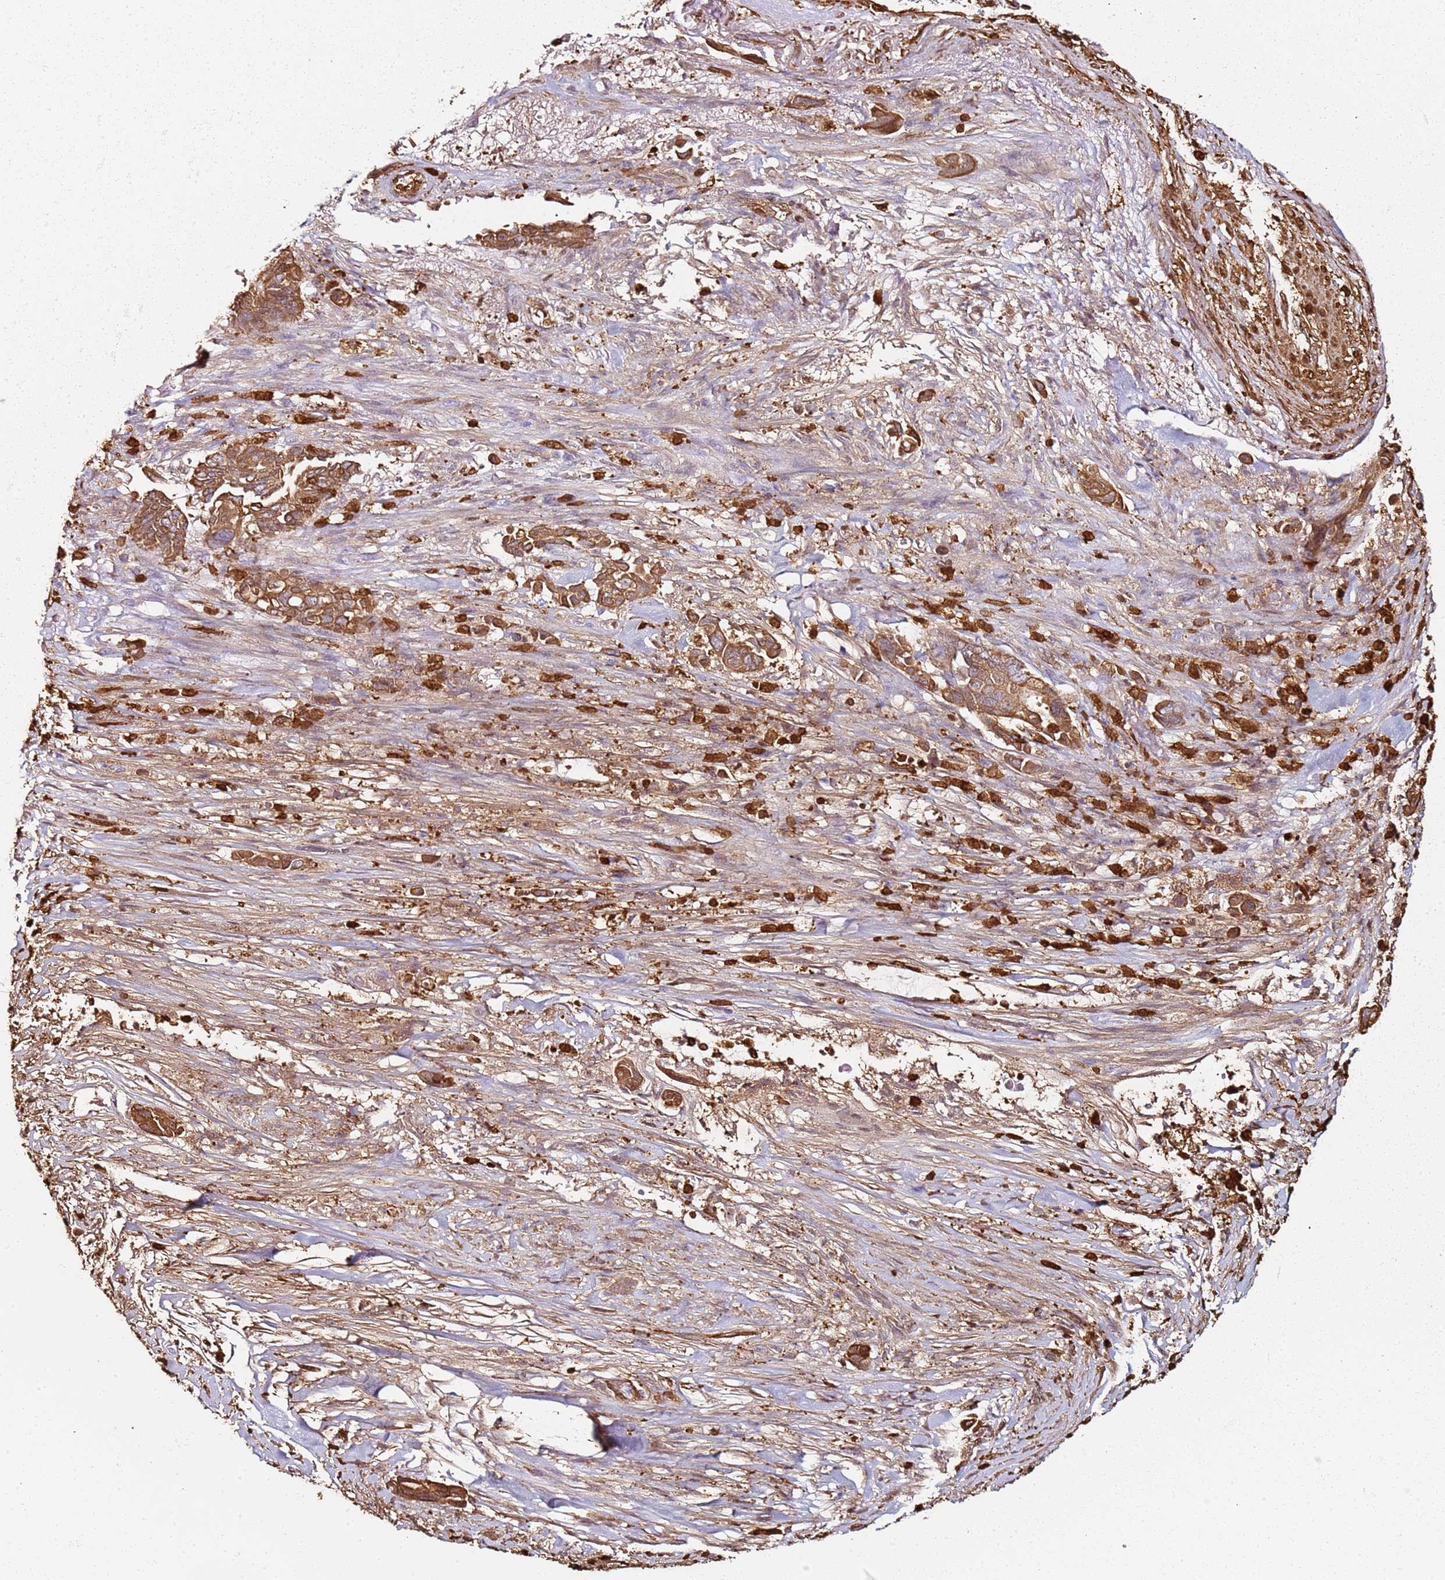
{"staining": {"intensity": "moderate", "quantity": ">75%", "location": "cytoplasmic/membranous"}, "tissue": "pancreatic cancer", "cell_type": "Tumor cells", "image_type": "cancer", "snomed": [{"axis": "morphology", "description": "Adenocarcinoma, NOS"}, {"axis": "topography", "description": "Pancreas"}], "caption": "Moderate cytoplasmic/membranous expression for a protein is present in approximately >75% of tumor cells of pancreatic cancer using IHC.", "gene": "S100A4", "patient": {"sex": "male", "age": 68}}